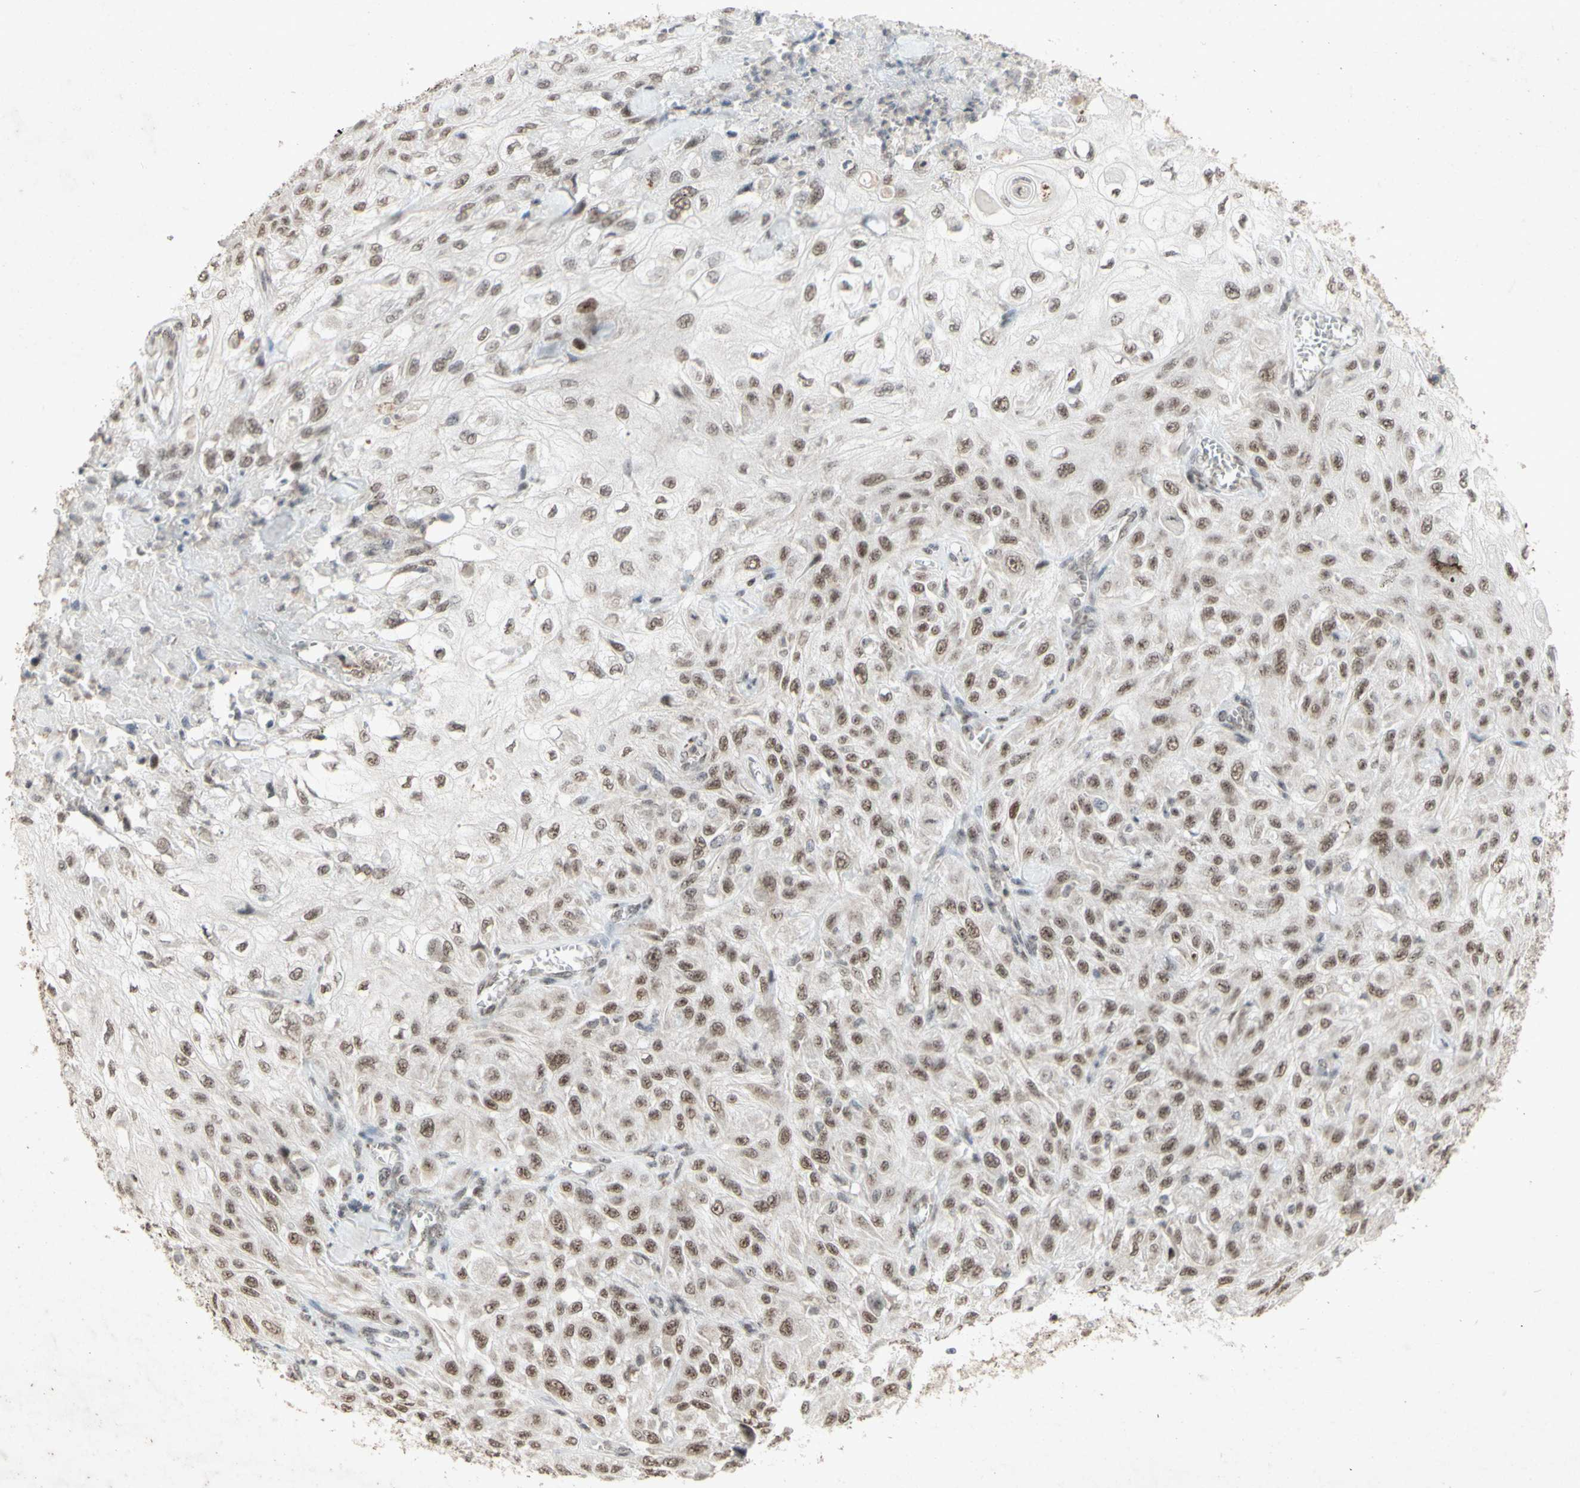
{"staining": {"intensity": "strong", "quantity": ">75%", "location": "nuclear"}, "tissue": "skin cancer", "cell_type": "Tumor cells", "image_type": "cancer", "snomed": [{"axis": "morphology", "description": "Squamous cell carcinoma, NOS"}, {"axis": "morphology", "description": "Squamous cell carcinoma, metastatic, NOS"}, {"axis": "topography", "description": "Skin"}, {"axis": "topography", "description": "Lymph node"}], "caption": "Protein expression analysis of human skin metastatic squamous cell carcinoma reveals strong nuclear staining in about >75% of tumor cells.", "gene": "CENPB", "patient": {"sex": "male", "age": 75}}